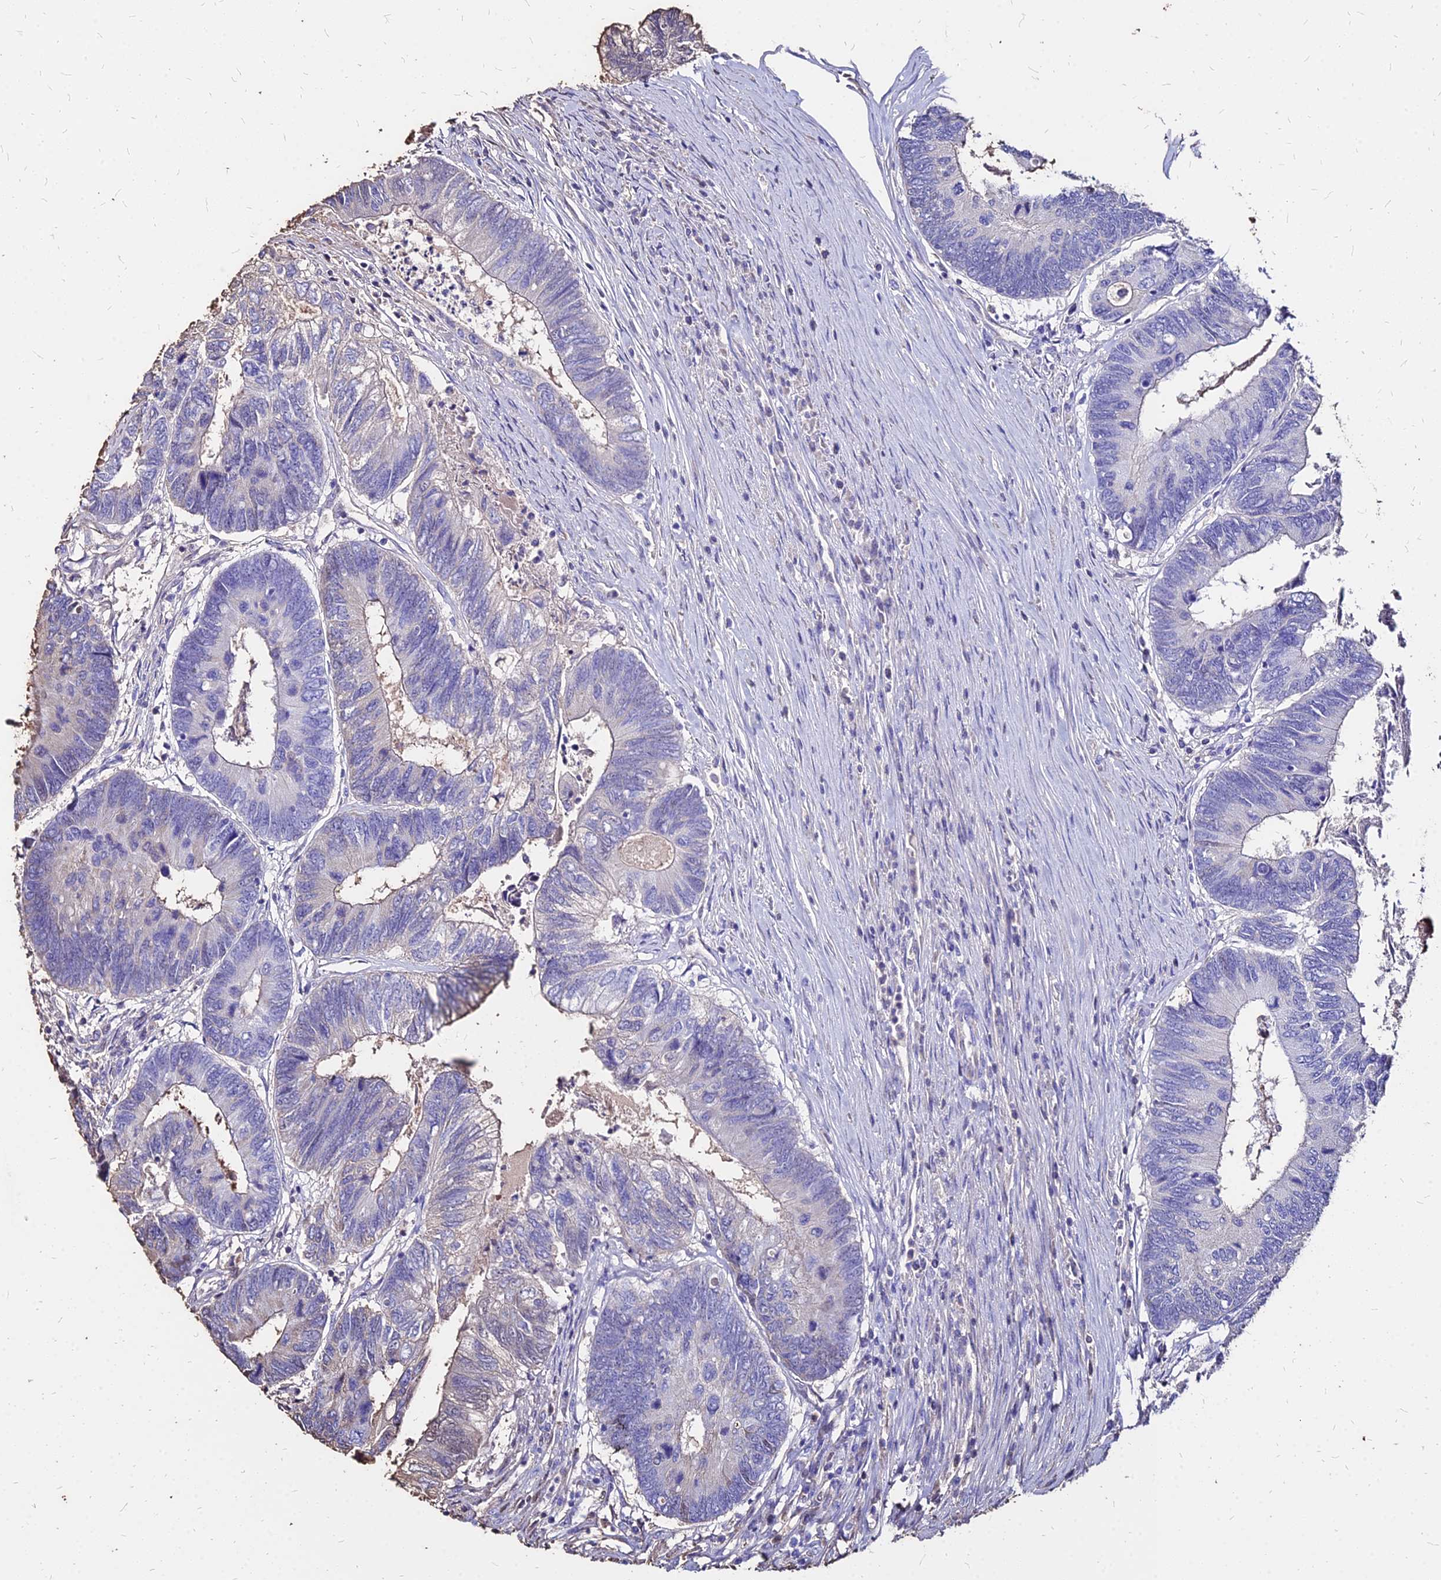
{"staining": {"intensity": "negative", "quantity": "none", "location": "none"}, "tissue": "colorectal cancer", "cell_type": "Tumor cells", "image_type": "cancer", "snomed": [{"axis": "morphology", "description": "Adenocarcinoma, NOS"}, {"axis": "topography", "description": "Colon"}], "caption": "Colorectal adenocarcinoma was stained to show a protein in brown. There is no significant positivity in tumor cells.", "gene": "NME5", "patient": {"sex": "female", "age": 67}}